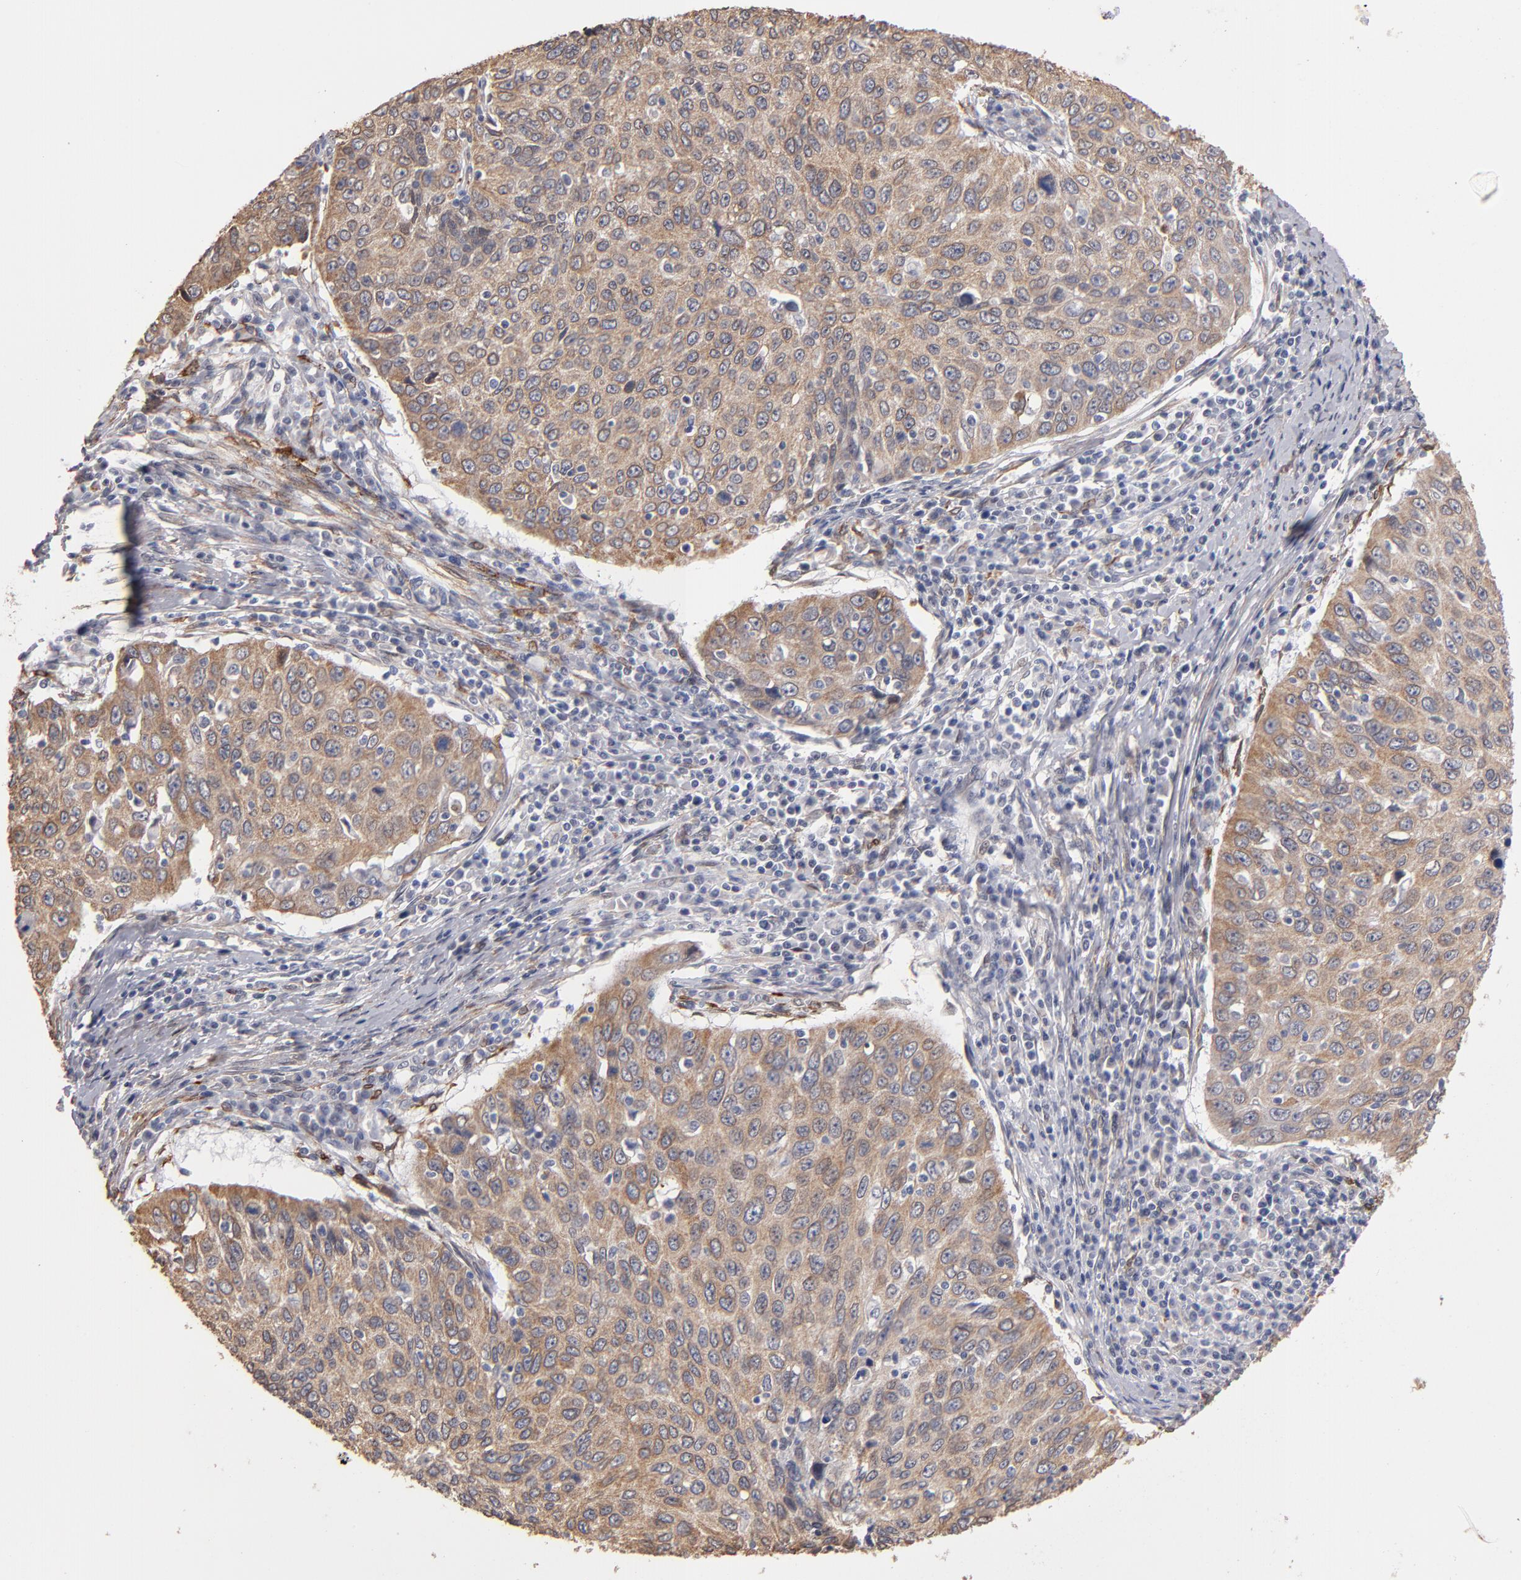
{"staining": {"intensity": "moderate", "quantity": ">75%", "location": "cytoplasmic/membranous"}, "tissue": "cervical cancer", "cell_type": "Tumor cells", "image_type": "cancer", "snomed": [{"axis": "morphology", "description": "Squamous cell carcinoma, NOS"}, {"axis": "topography", "description": "Cervix"}], "caption": "This histopathology image shows IHC staining of squamous cell carcinoma (cervical), with medium moderate cytoplasmic/membranous staining in about >75% of tumor cells.", "gene": "PGRMC1", "patient": {"sex": "female", "age": 53}}